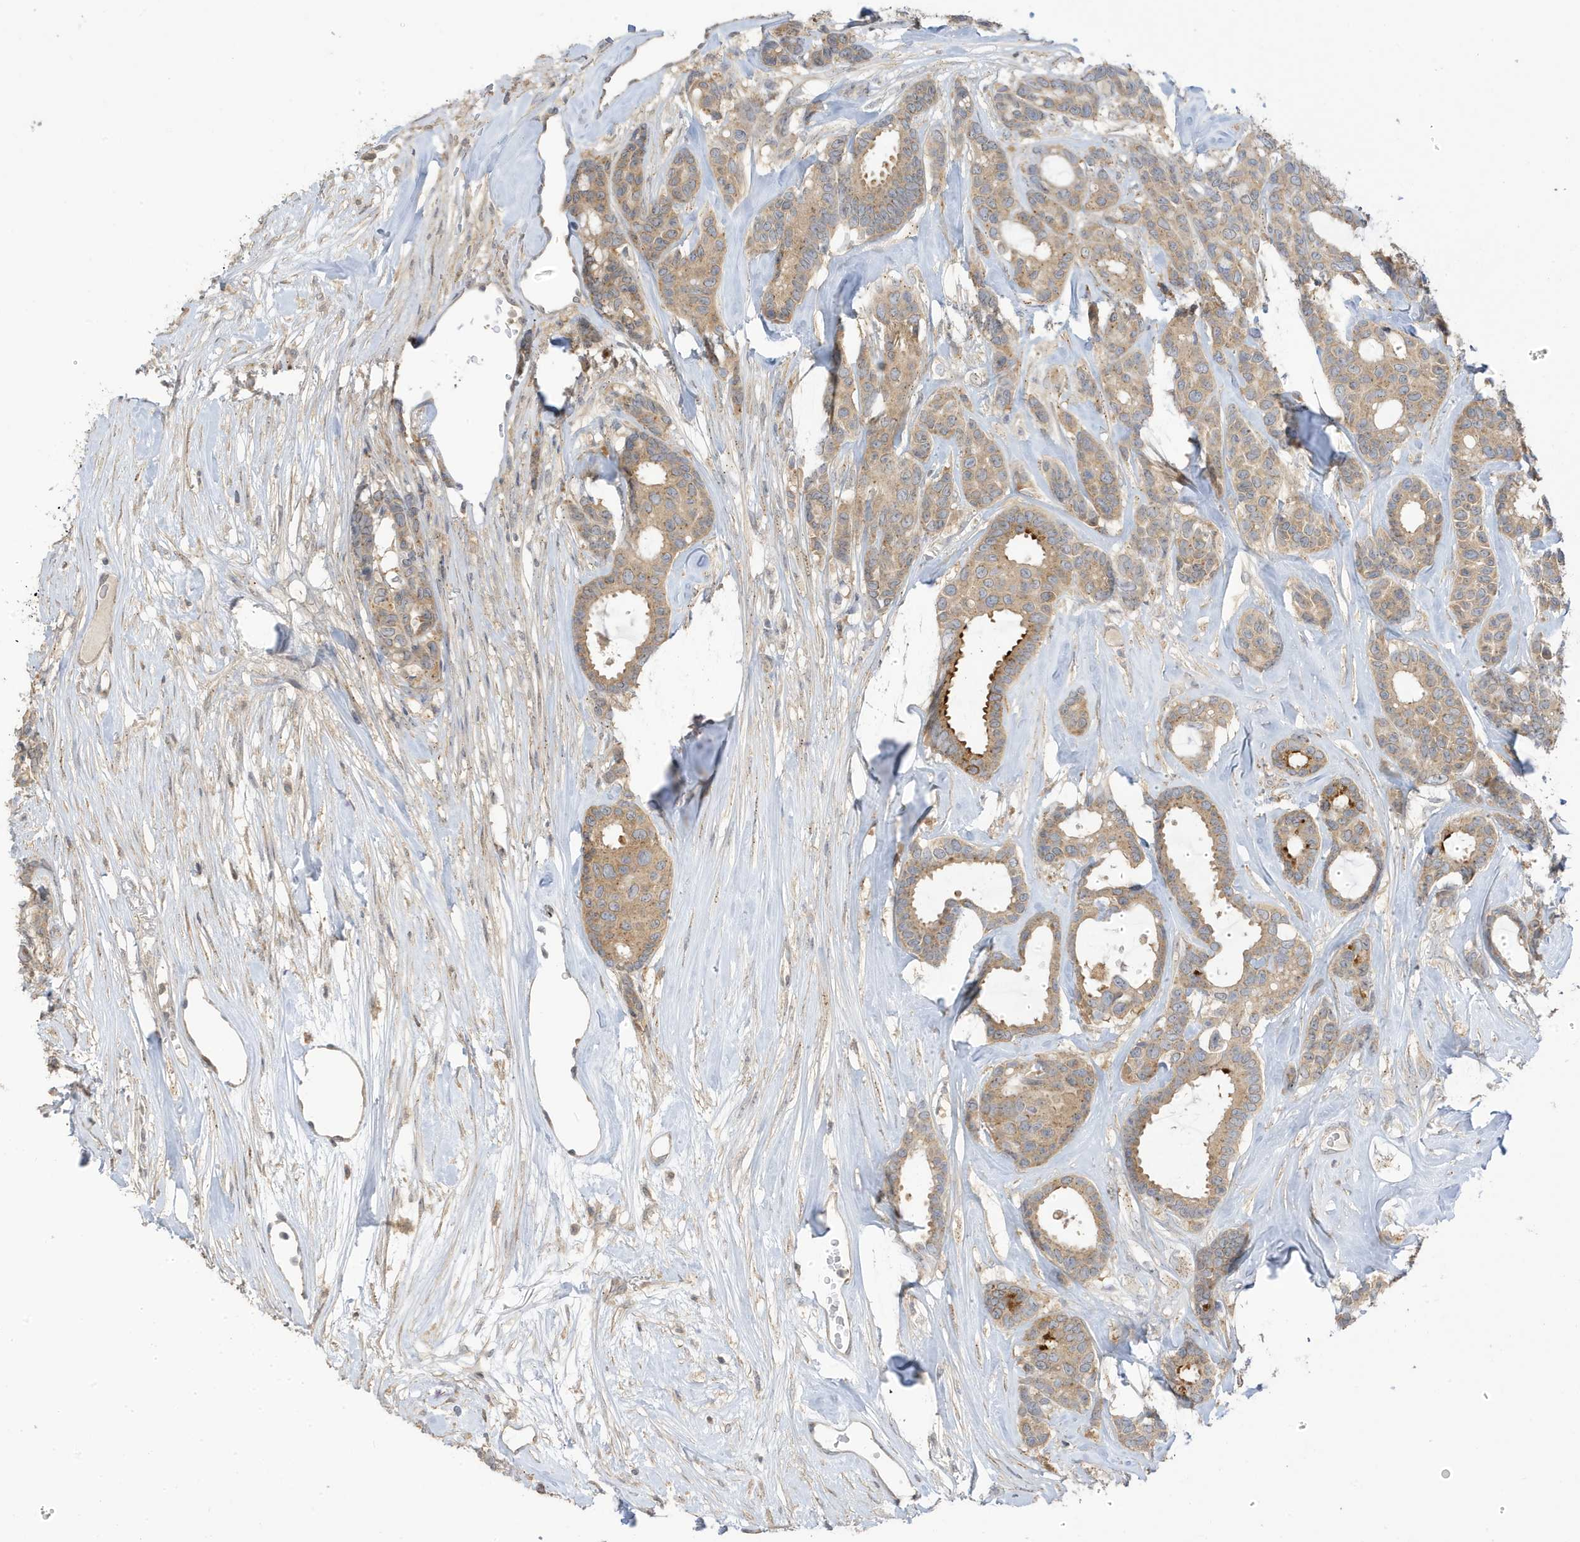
{"staining": {"intensity": "weak", "quantity": ">75%", "location": "cytoplasmic/membranous"}, "tissue": "breast cancer", "cell_type": "Tumor cells", "image_type": "cancer", "snomed": [{"axis": "morphology", "description": "Duct carcinoma"}, {"axis": "topography", "description": "Breast"}], "caption": "High-power microscopy captured an immunohistochemistry photomicrograph of breast cancer, revealing weak cytoplasmic/membranous positivity in approximately >75% of tumor cells. The staining is performed using DAB brown chromogen to label protein expression. The nuclei are counter-stained blue using hematoxylin.", "gene": "TAB3", "patient": {"sex": "female", "age": 87}}